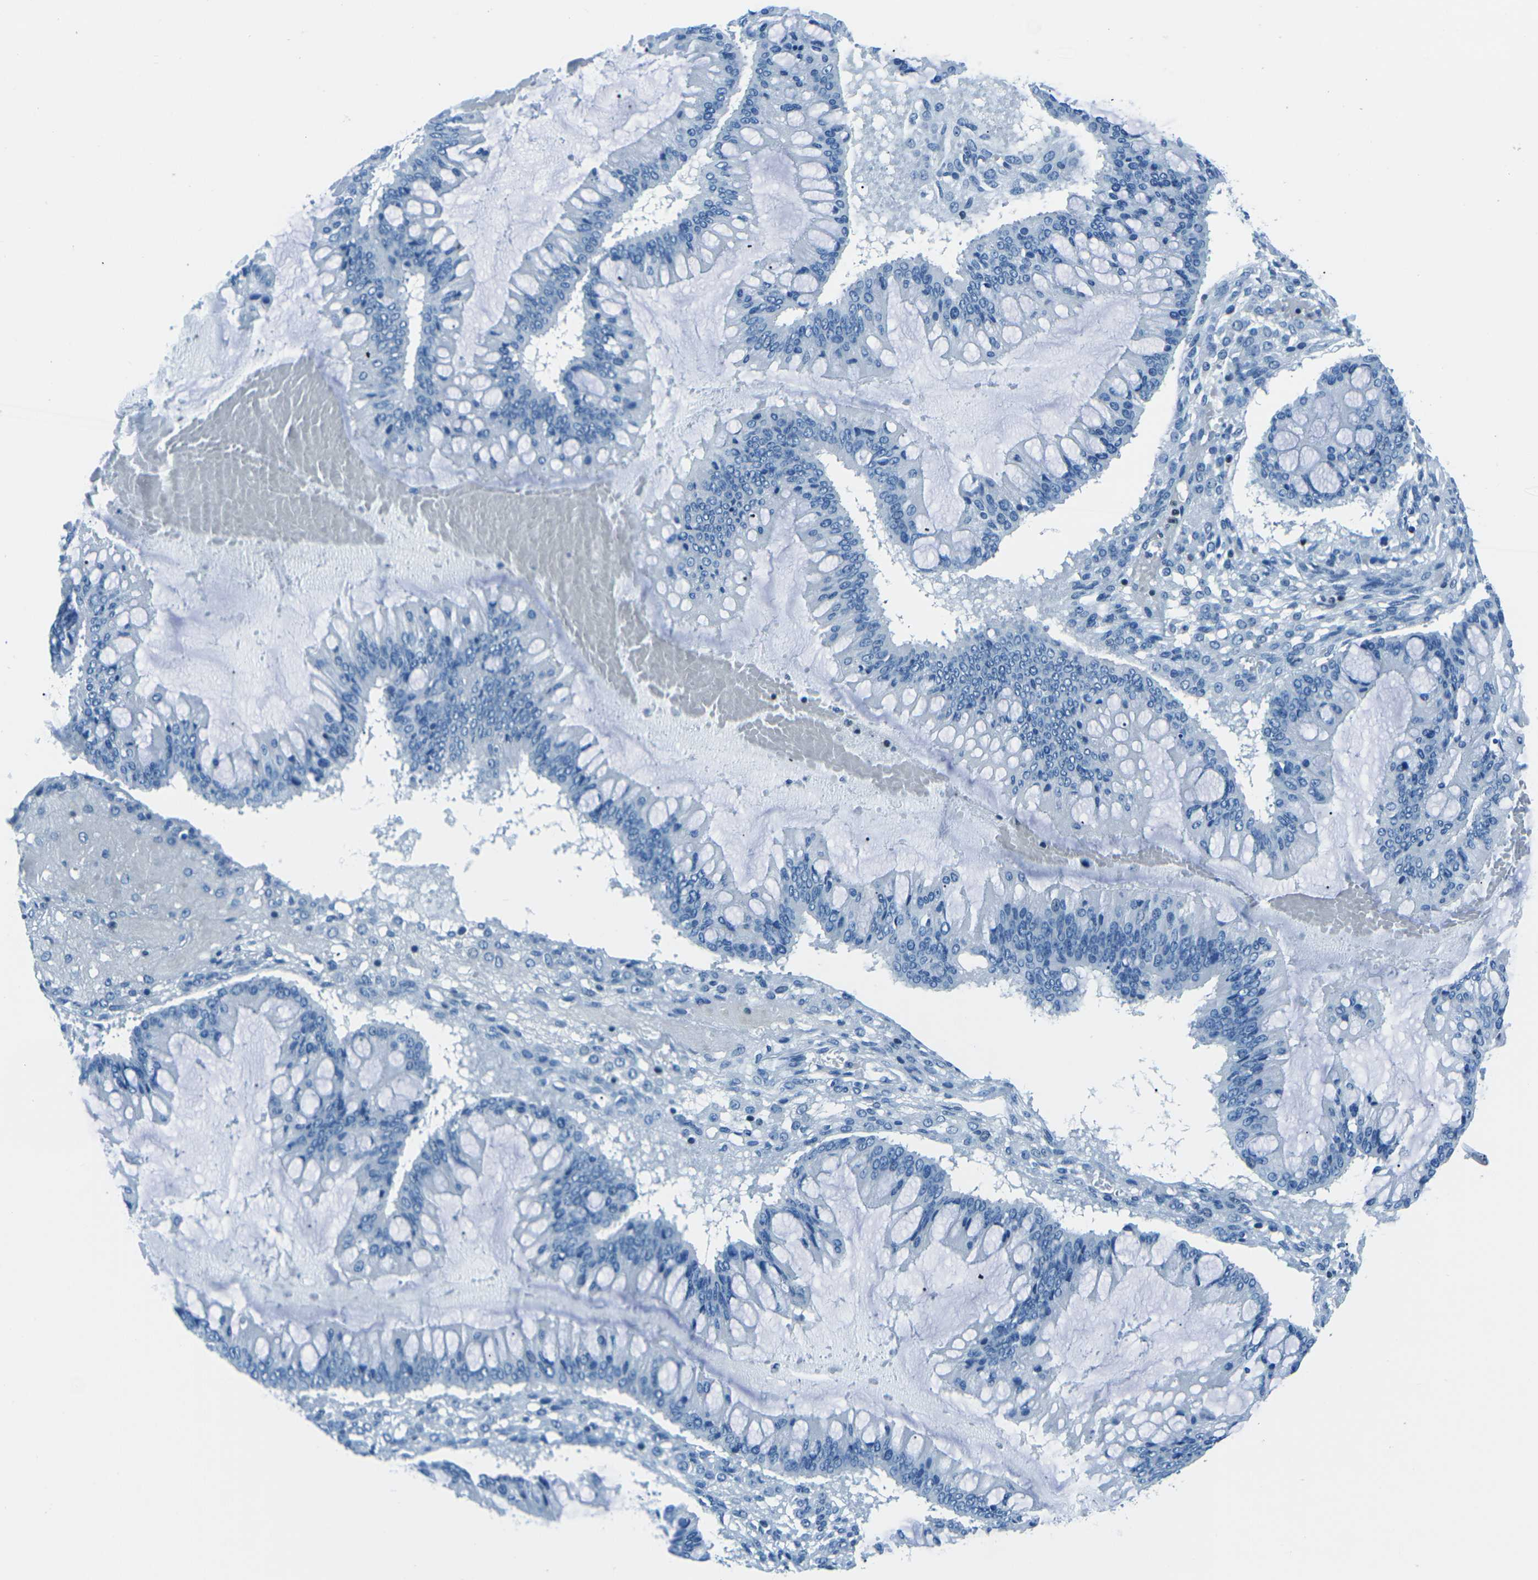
{"staining": {"intensity": "negative", "quantity": "none", "location": "none"}, "tissue": "ovarian cancer", "cell_type": "Tumor cells", "image_type": "cancer", "snomed": [{"axis": "morphology", "description": "Cystadenocarcinoma, mucinous, NOS"}, {"axis": "topography", "description": "Ovary"}], "caption": "There is no significant staining in tumor cells of ovarian cancer.", "gene": "CELF2", "patient": {"sex": "female", "age": 73}}